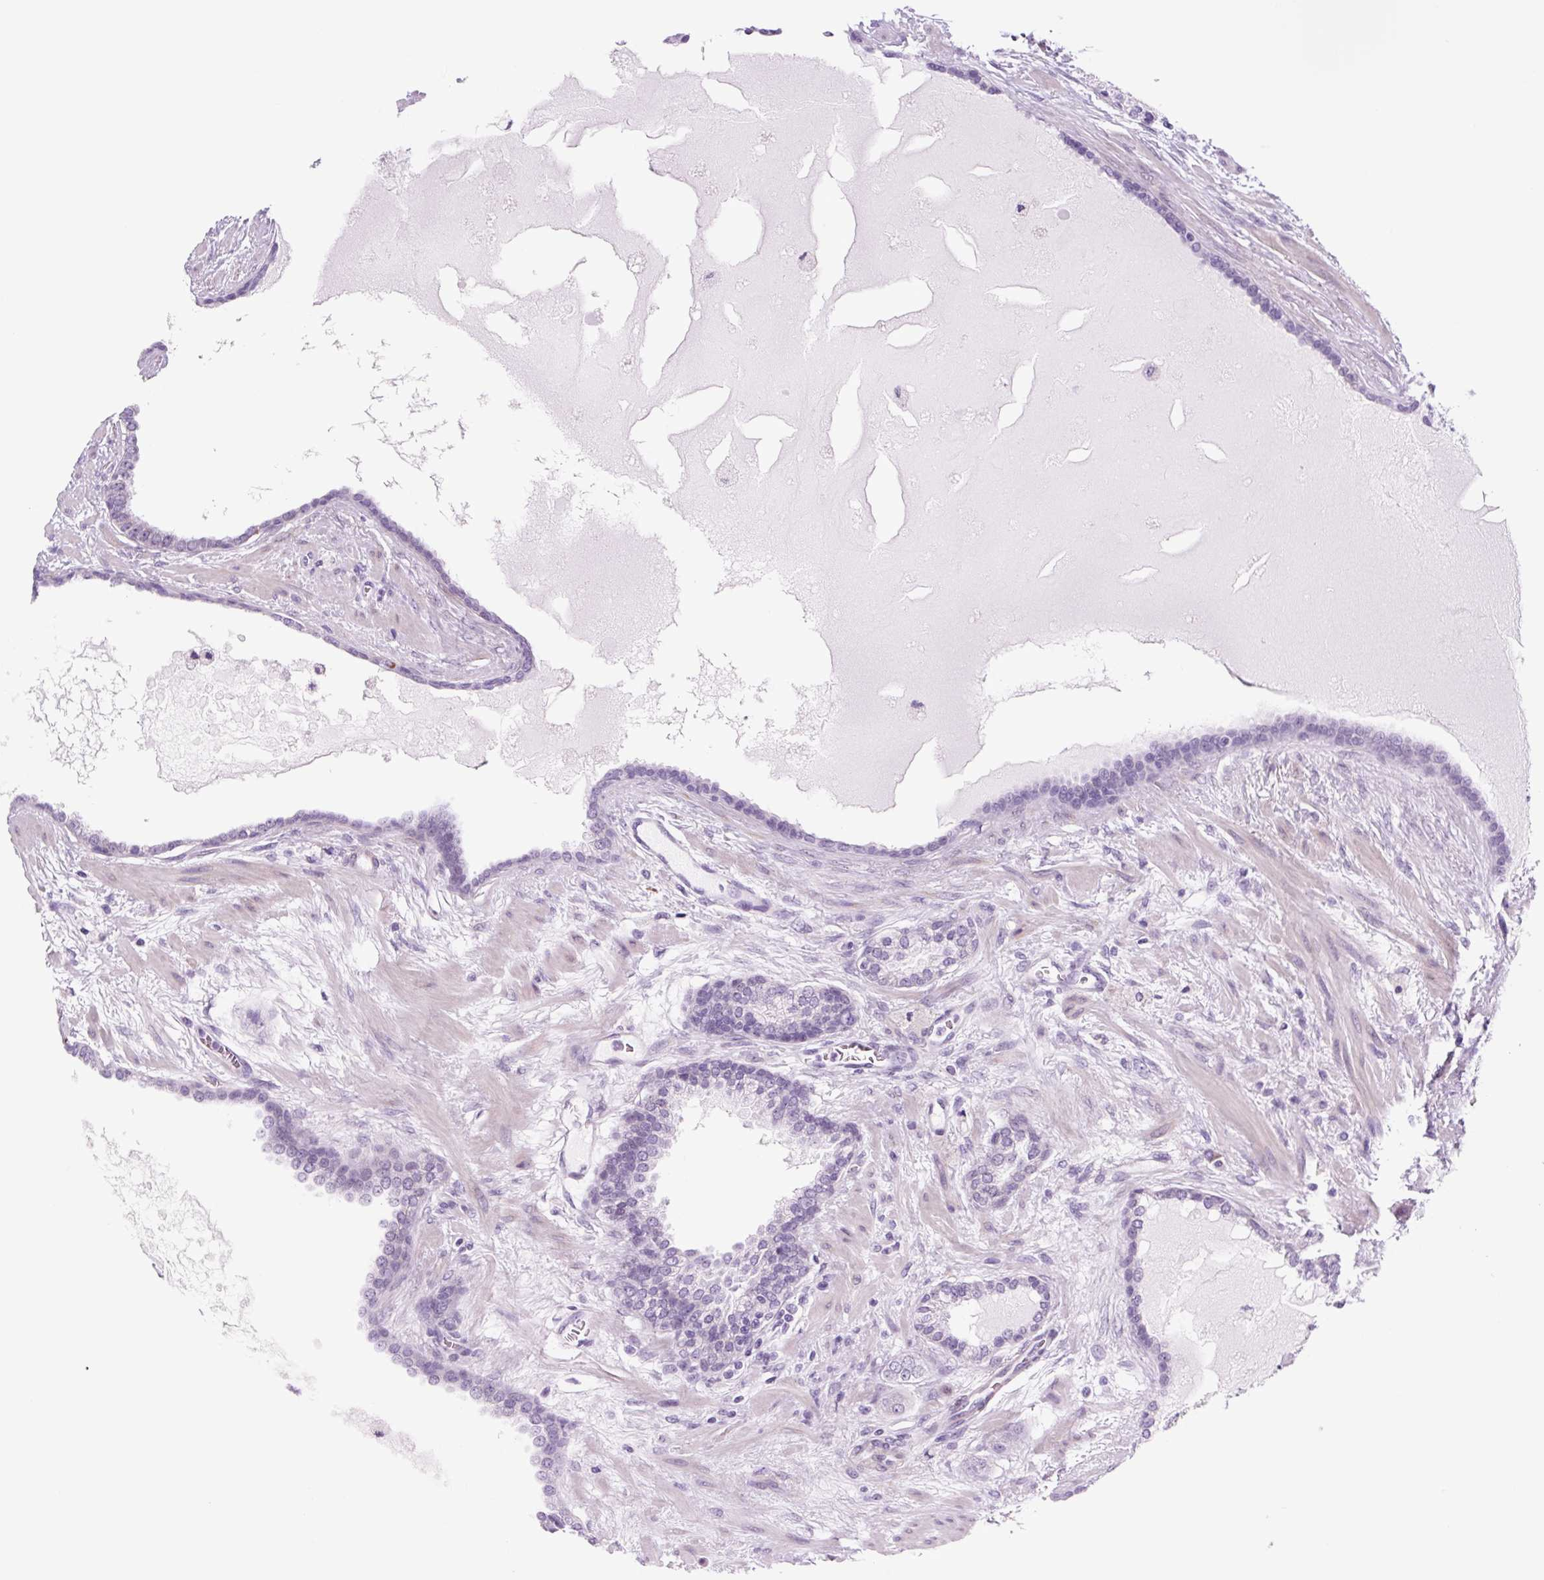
{"staining": {"intensity": "negative", "quantity": "none", "location": "none"}, "tissue": "prostate cancer", "cell_type": "Tumor cells", "image_type": "cancer", "snomed": [{"axis": "morphology", "description": "Adenocarcinoma, High grade"}, {"axis": "topography", "description": "Prostate"}], "caption": "Prostate cancer (adenocarcinoma (high-grade)) stained for a protein using IHC exhibits no positivity tumor cells.", "gene": "RRS1", "patient": {"sex": "male", "age": 68}}